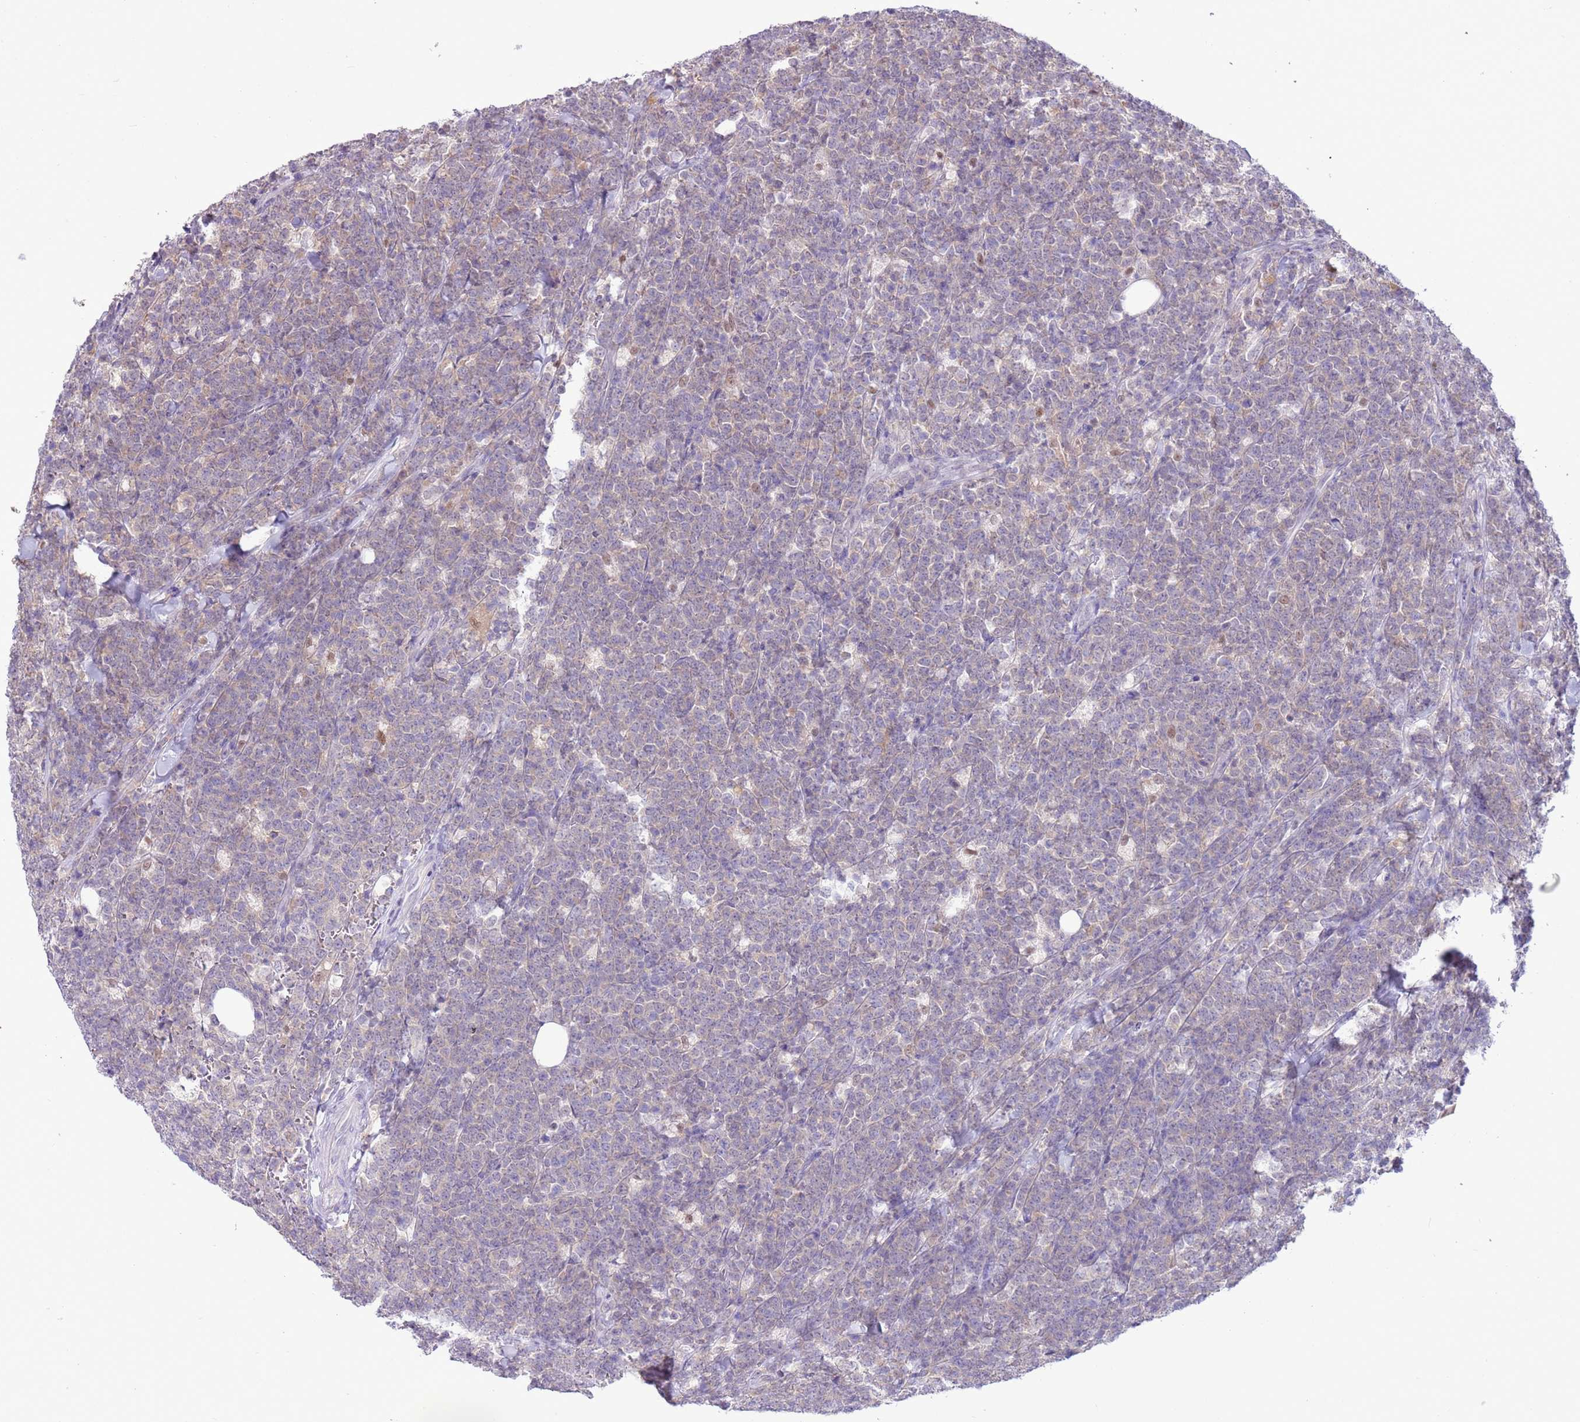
{"staining": {"intensity": "negative", "quantity": "none", "location": "none"}, "tissue": "lymphoma", "cell_type": "Tumor cells", "image_type": "cancer", "snomed": [{"axis": "morphology", "description": "Malignant lymphoma, non-Hodgkin's type, High grade"}, {"axis": "topography", "description": "Small intestine"}], "caption": "Histopathology image shows no significant protein positivity in tumor cells of high-grade malignant lymphoma, non-Hodgkin's type.", "gene": "DDI2", "patient": {"sex": "male", "age": 8}}